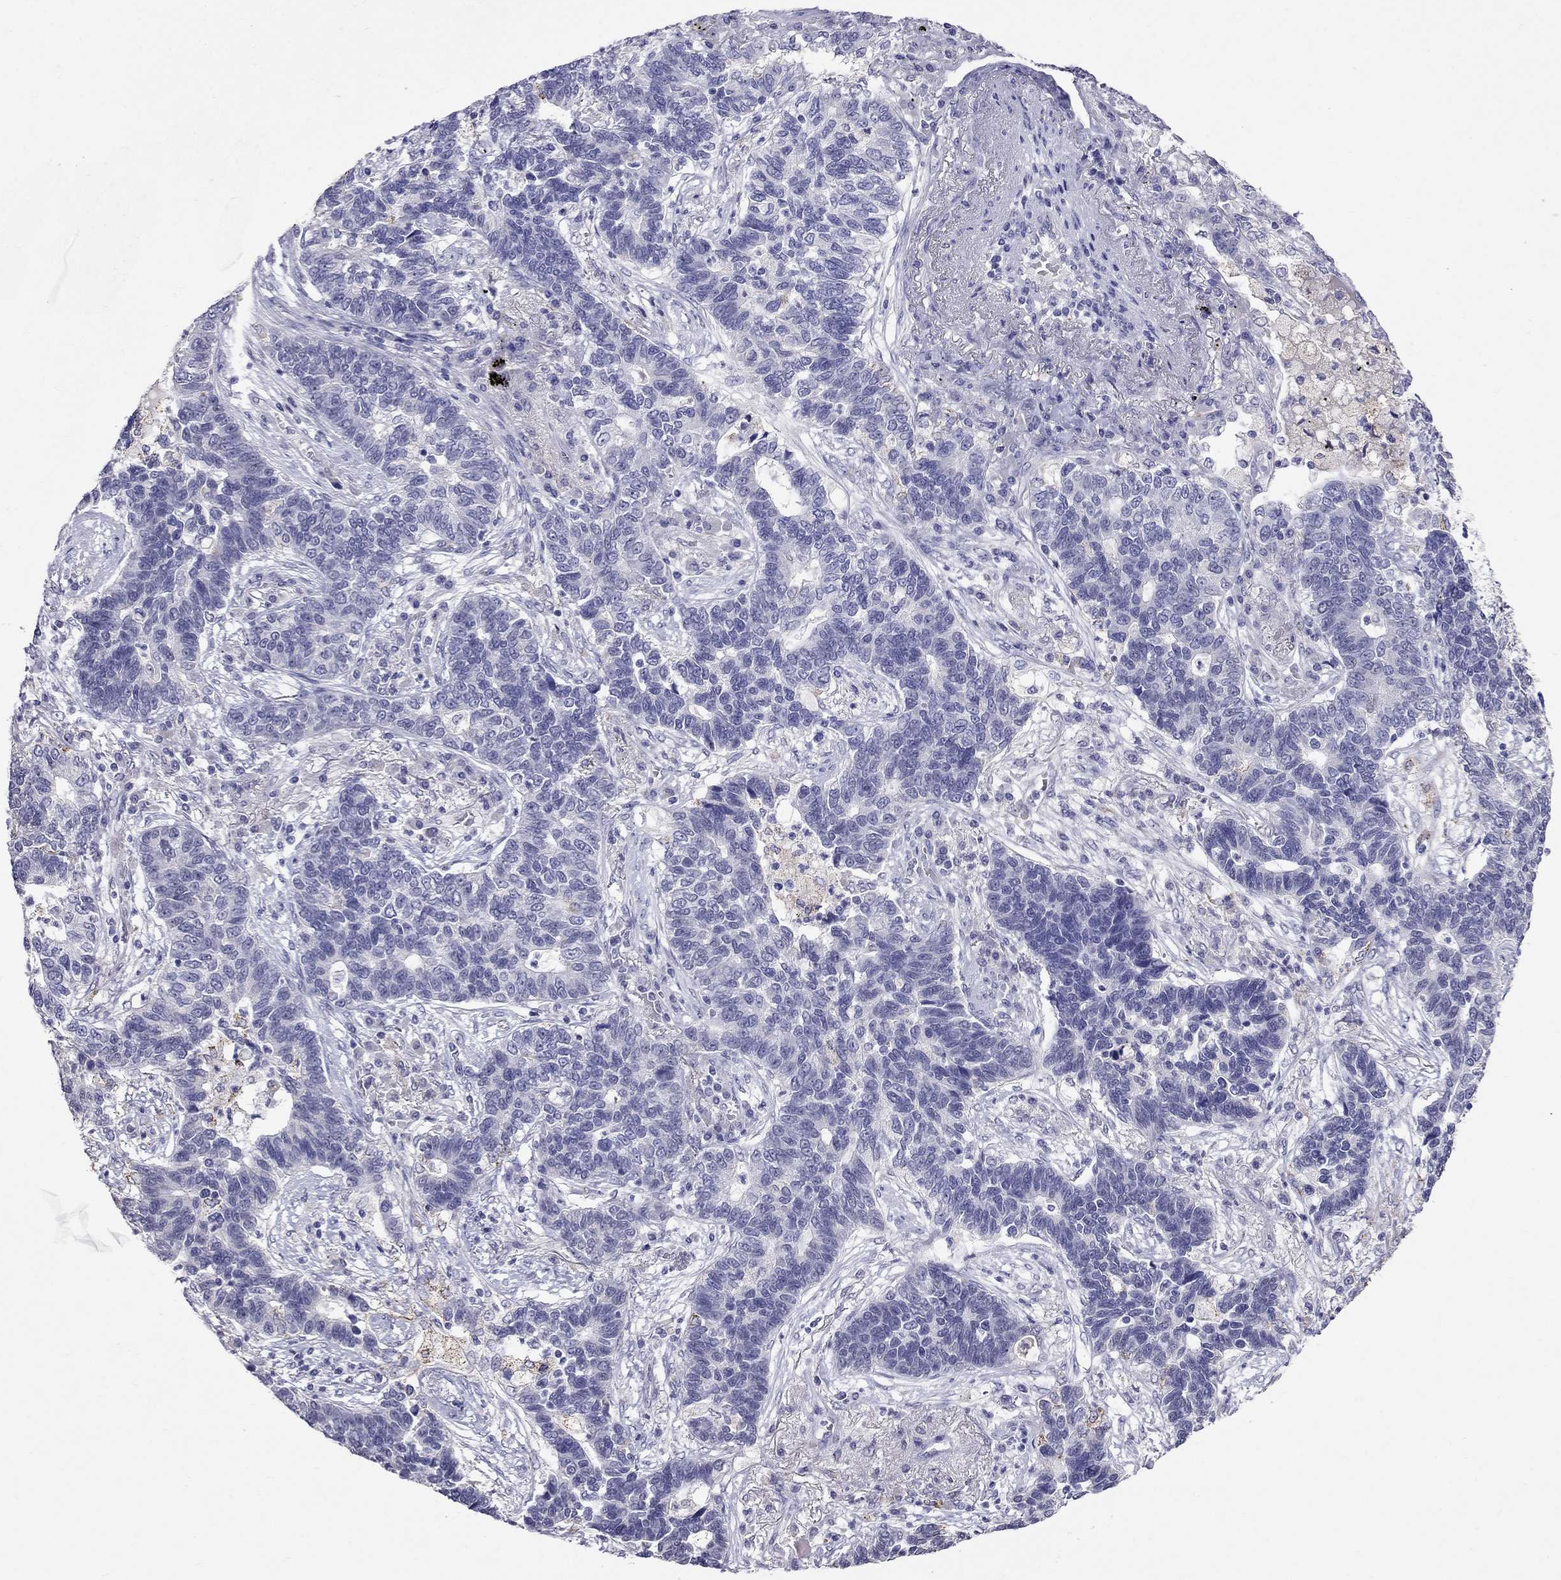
{"staining": {"intensity": "negative", "quantity": "none", "location": "none"}, "tissue": "lung cancer", "cell_type": "Tumor cells", "image_type": "cancer", "snomed": [{"axis": "morphology", "description": "Adenocarcinoma, NOS"}, {"axis": "topography", "description": "Lung"}], "caption": "The immunohistochemistry image has no significant staining in tumor cells of adenocarcinoma (lung) tissue.", "gene": "MYO3B", "patient": {"sex": "female", "age": 57}}